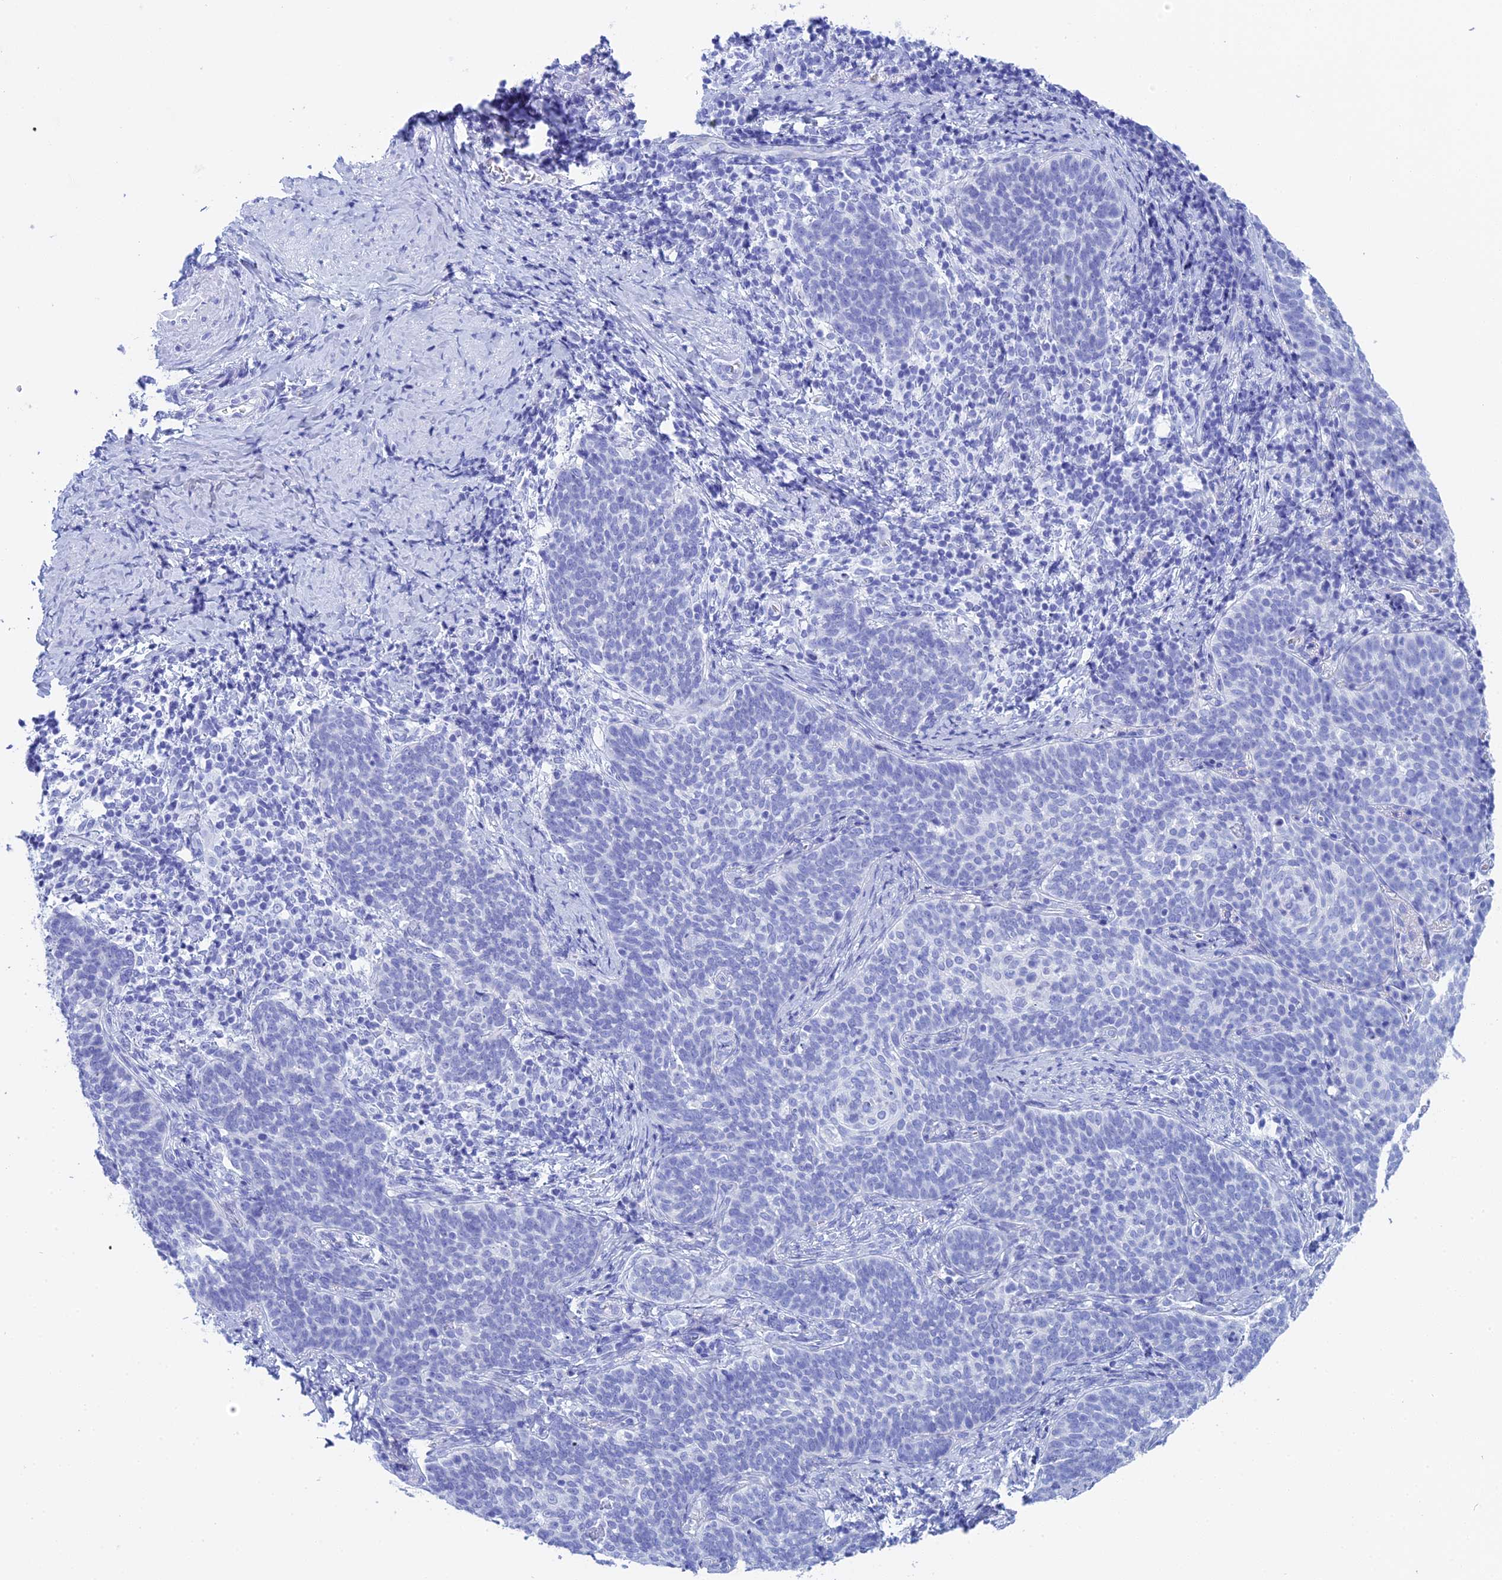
{"staining": {"intensity": "negative", "quantity": "none", "location": "none"}, "tissue": "cervical cancer", "cell_type": "Tumor cells", "image_type": "cancer", "snomed": [{"axis": "morphology", "description": "Normal tissue, NOS"}, {"axis": "morphology", "description": "Squamous cell carcinoma, NOS"}, {"axis": "topography", "description": "Cervix"}], "caption": "Immunohistochemistry (IHC) of cervical squamous cell carcinoma shows no positivity in tumor cells.", "gene": "TEX101", "patient": {"sex": "female", "age": 39}}